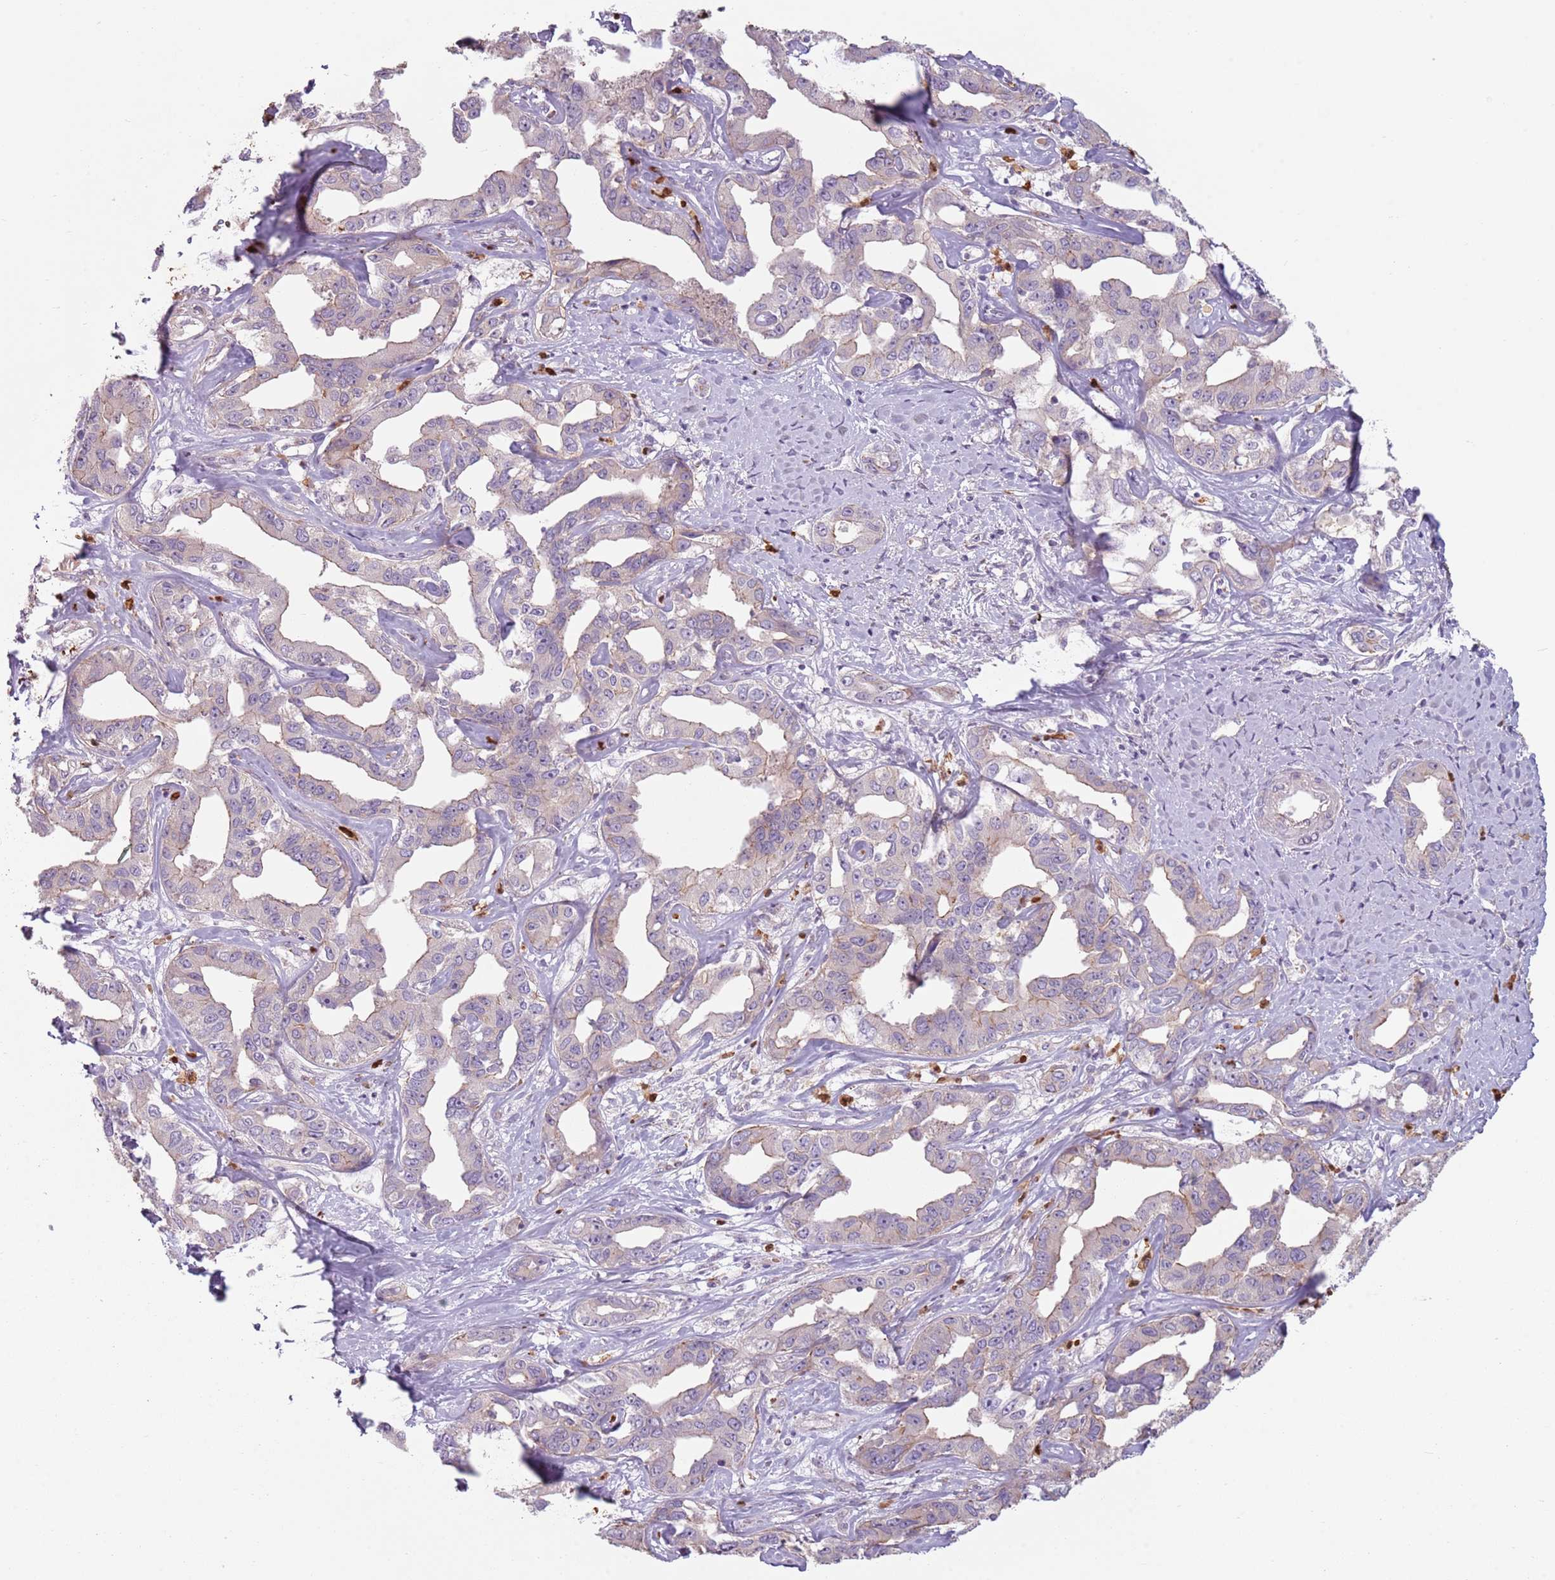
{"staining": {"intensity": "negative", "quantity": "none", "location": "none"}, "tissue": "liver cancer", "cell_type": "Tumor cells", "image_type": "cancer", "snomed": [{"axis": "morphology", "description": "Cholangiocarcinoma"}, {"axis": "topography", "description": "Liver"}], "caption": "IHC of human liver cholangiocarcinoma shows no expression in tumor cells.", "gene": "SPAG4", "patient": {"sex": "male", "age": 59}}